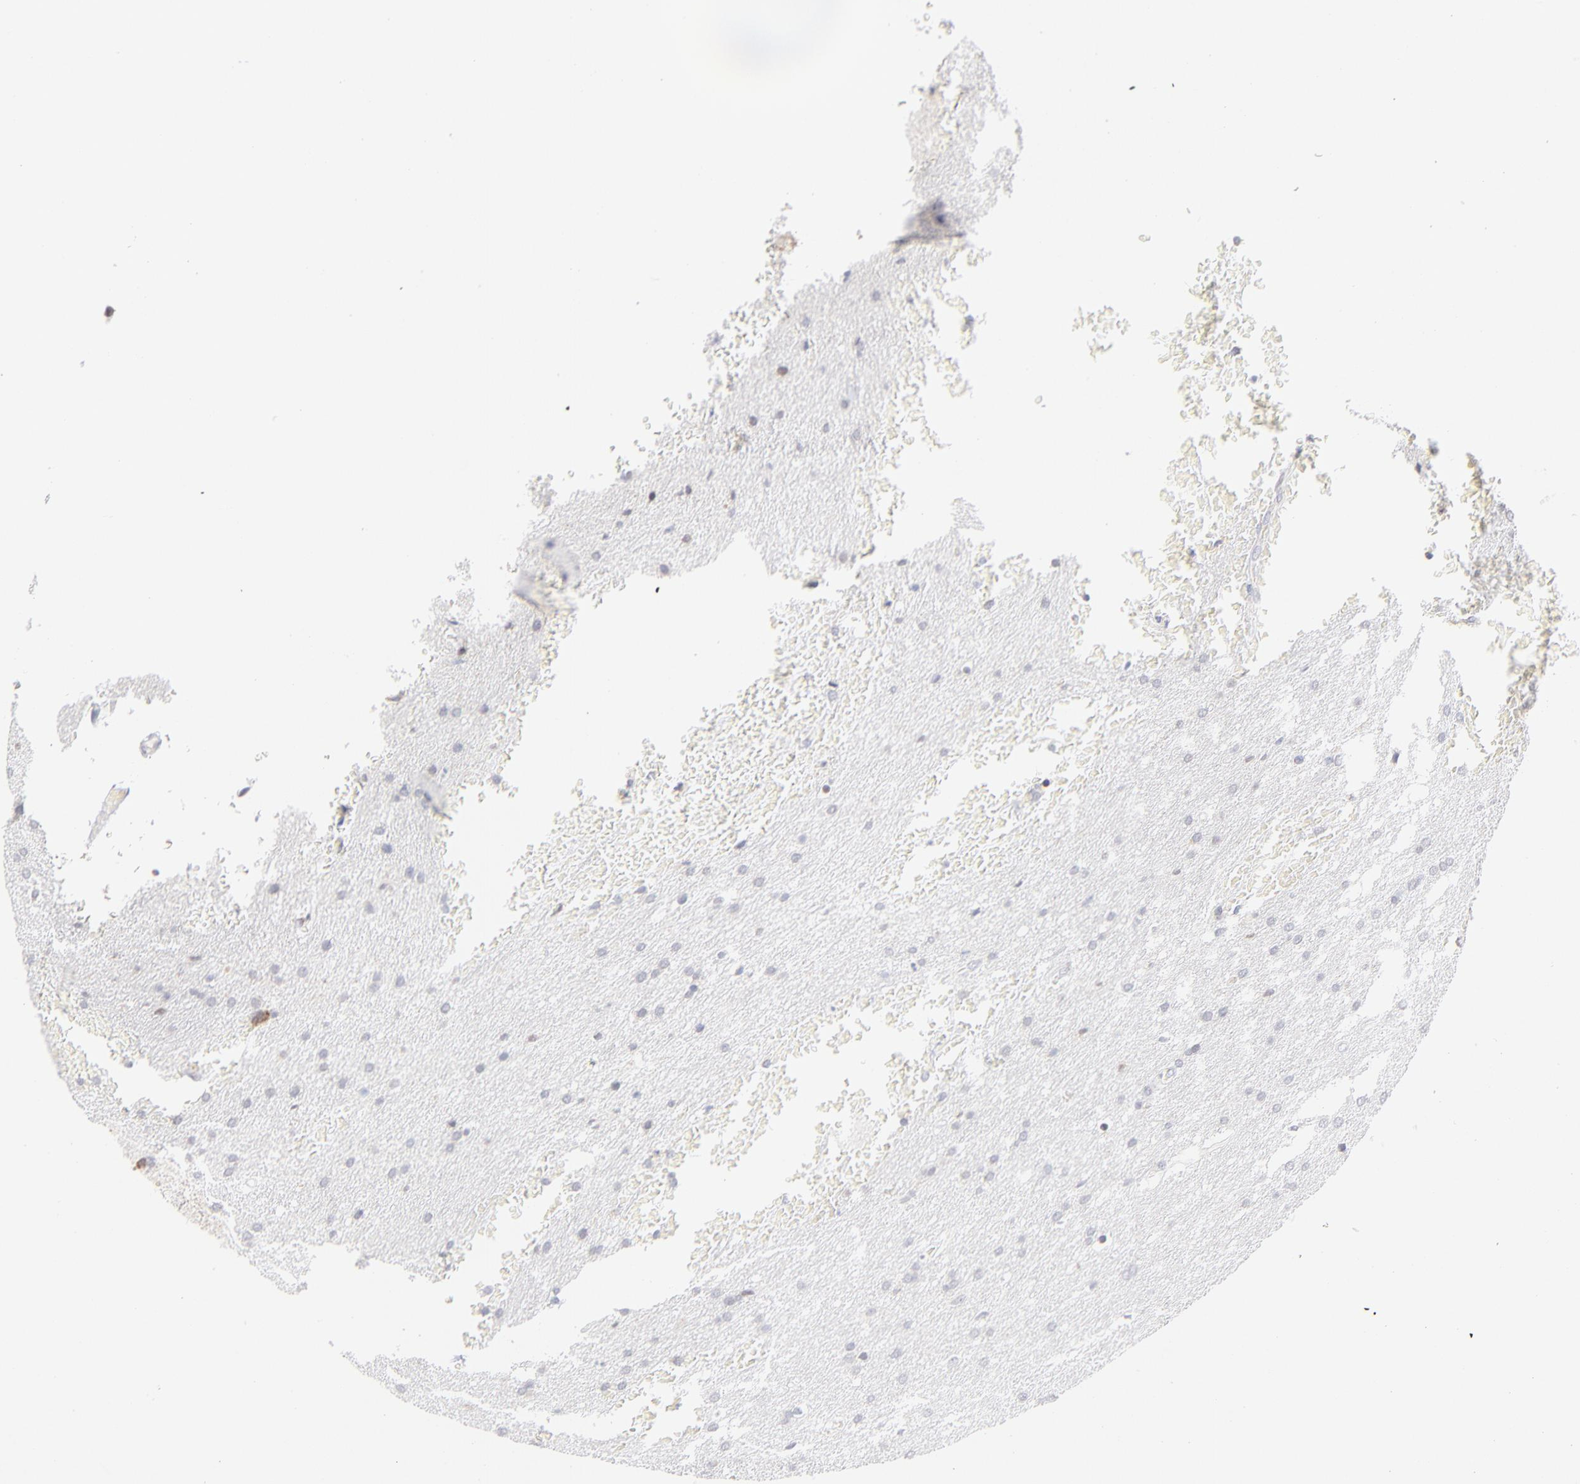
{"staining": {"intensity": "negative", "quantity": "none", "location": "none"}, "tissue": "glioma", "cell_type": "Tumor cells", "image_type": "cancer", "snomed": [{"axis": "morphology", "description": "Glioma, malignant, Low grade"}, {"axis": "topography", "description": "Brain"}], "caption": "A histopathology image of human glioma is negative for staining in tumor cells. (DAB (3,3'-diaminobenzidine) immunohistochemistry (IHC), high magnification).", "gene": "MRPL58", "patient": {"sex": "female", "age": 32}}